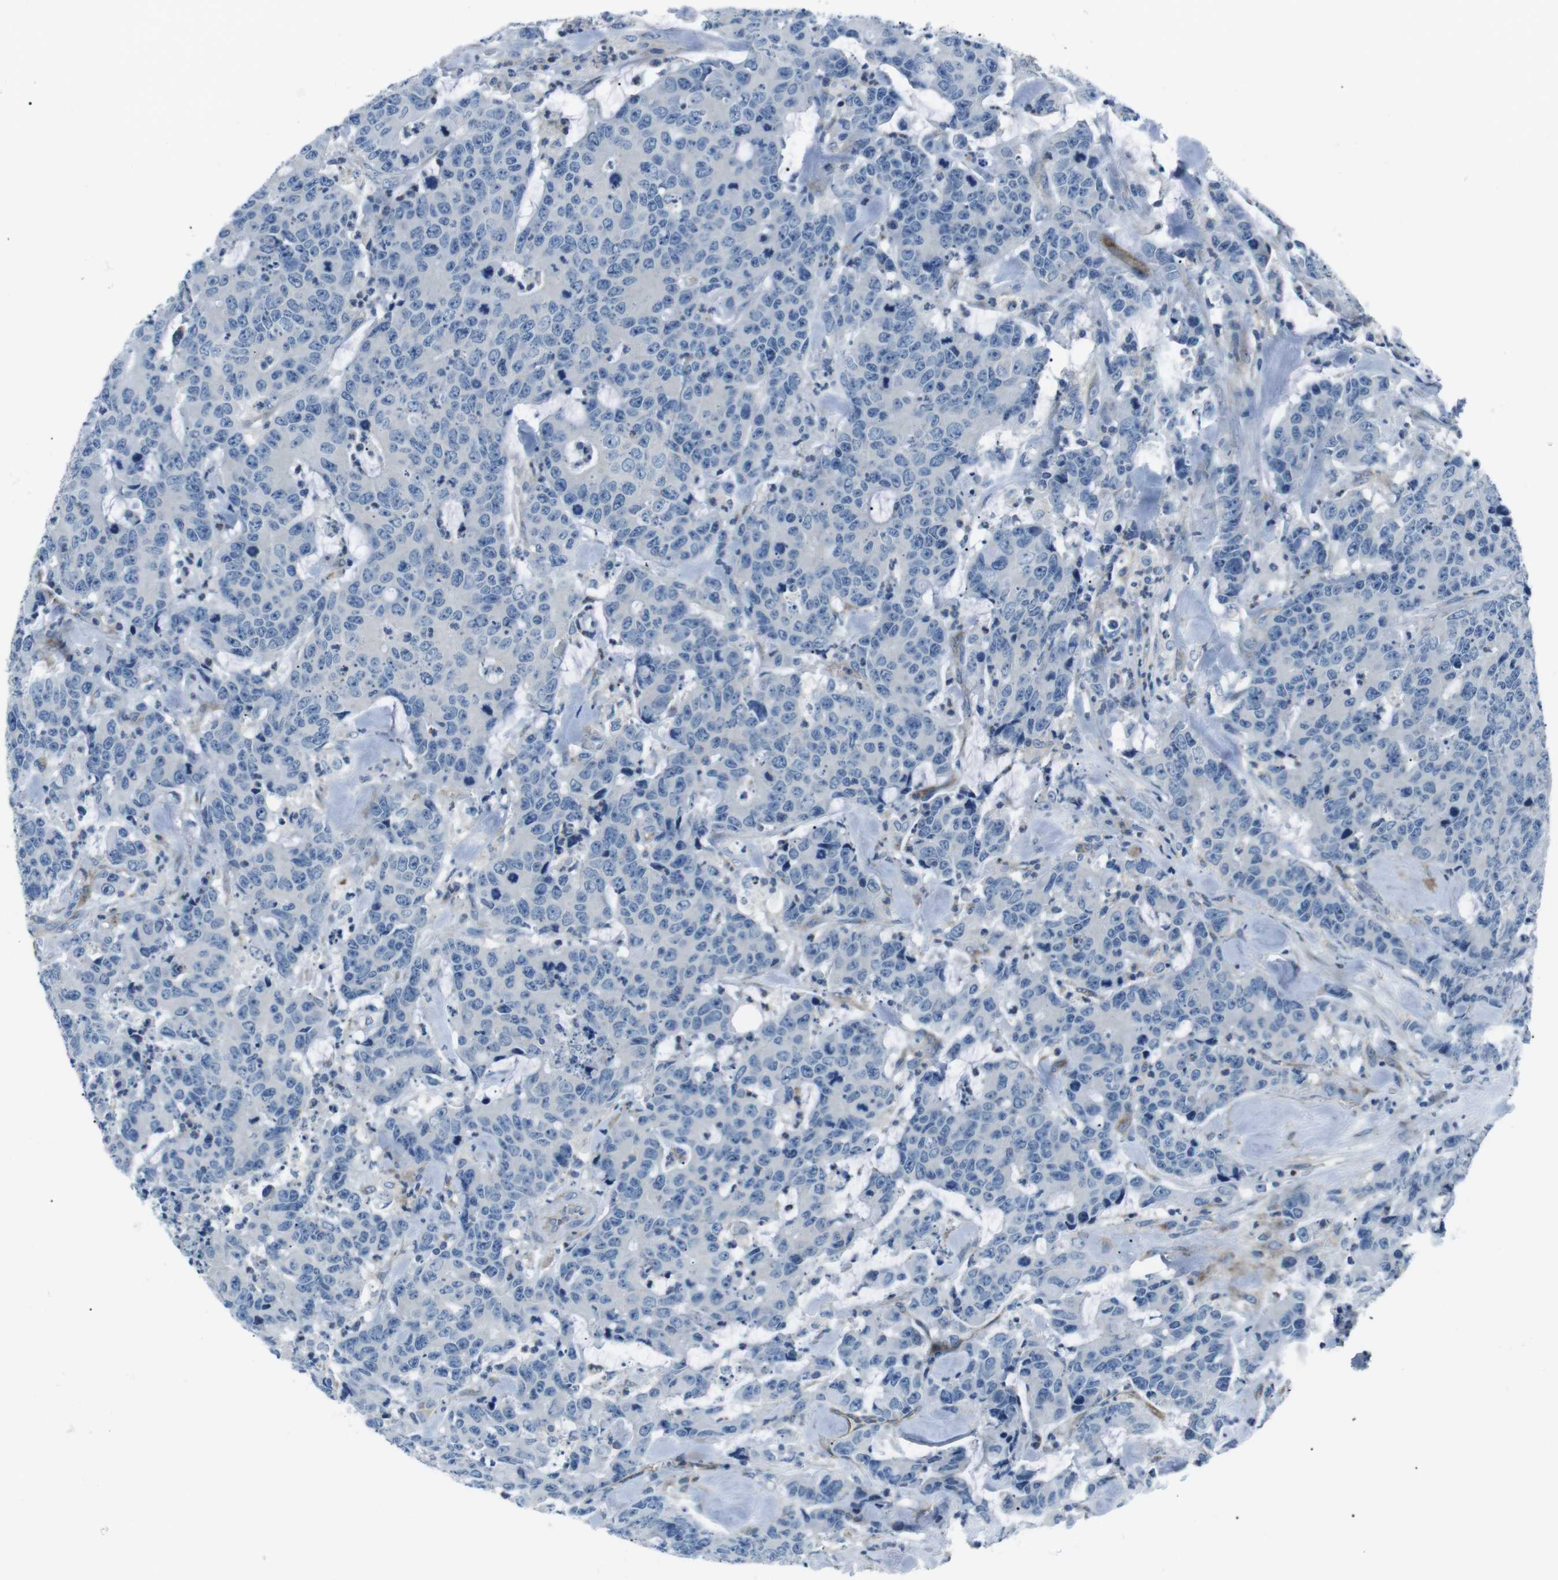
{"staining": {"intensity": "negative", "quantity": "none", "location": "none"}, "tissue": "colorectal cancer", "cell_type": "Tumor cells", "image_type": "cancer", "snomed": [{"axis": "morphology", "description": "Adenocarcinoma, NOS"}, {"axis": "topography", "description": "Colon"}], "caption": "Tumor cells show no significant staining in adenocarcinoma (colorectal). (DAB immunohistochemistry (IHC) visualized using brightfield microscopy, high magnification).", "gene": "CSF2RA", "patient": {"sex": "female", "age": 86}}